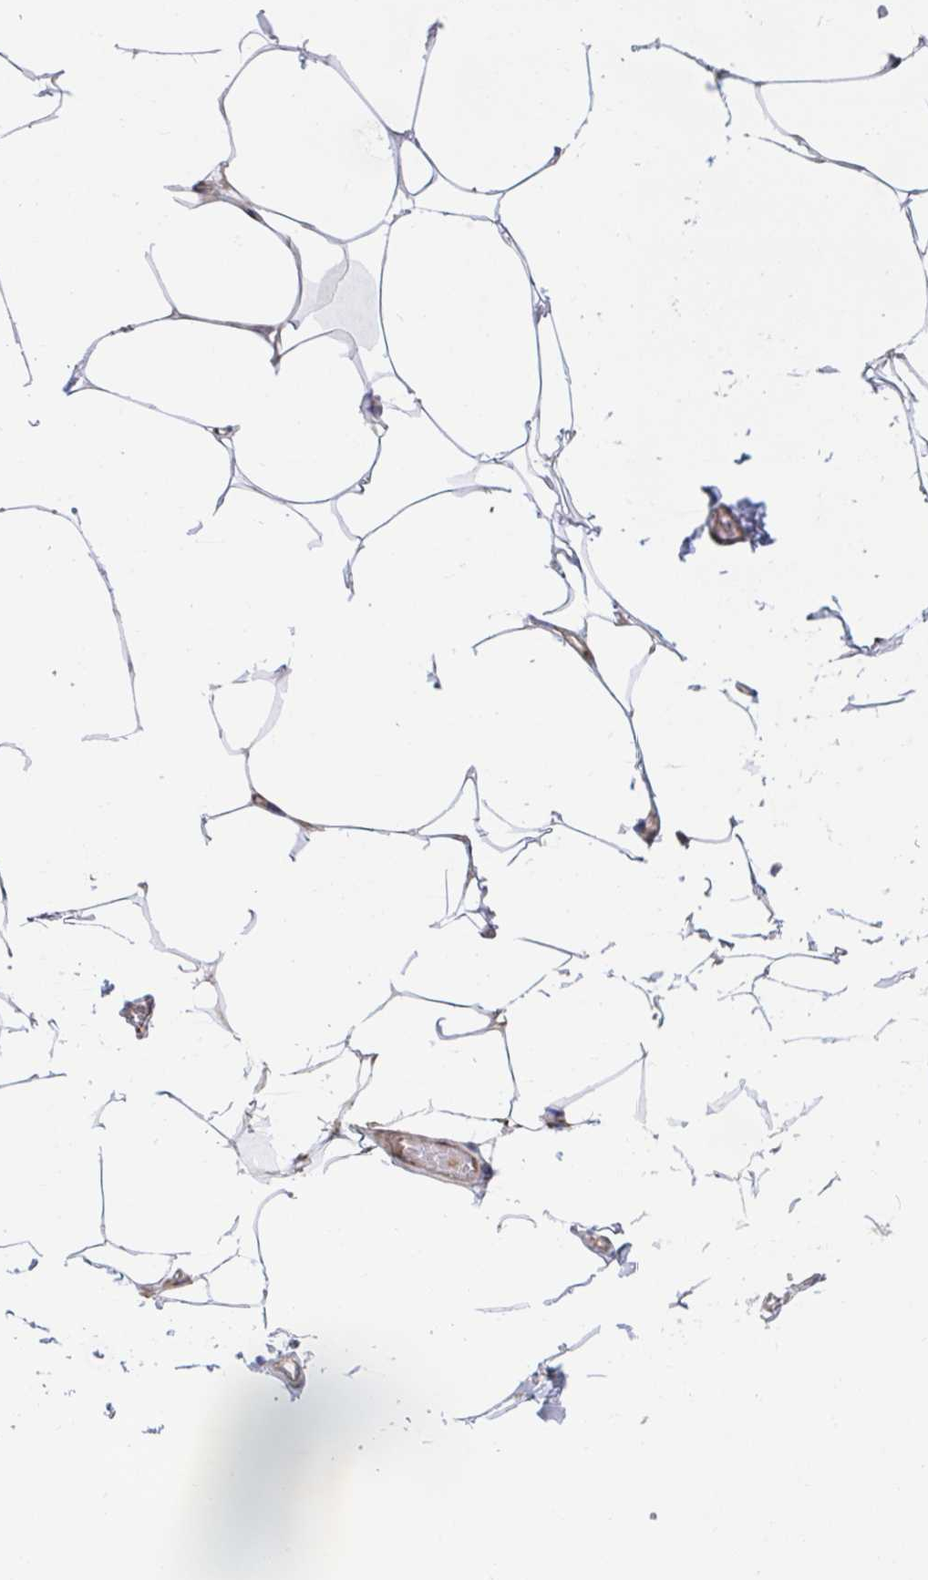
{"staining": {"intensity": "negative", "quantity": "none", "location": "none"}, "tissue": "adipose tissue", "cell_type": "Adipocytes", "image_type": "normal", "snomed": [{"axis": "morphology", "description": "Normal tissue, NOS"}, {"axis": "topography", "description": "Skin"}, {"axis": "topography", "description": "Peripheral nerve tissue"}], "caption": "The immunohistochemistry micrograph has no significant expression in adipocytes of adipose tissue. (Stains: DAB (3,3'-diaminobenzidine) IHC with hematoxylin counter stain, Microscopy: brightfield microscopy at high magnification).", "gene": "FJX1", "patient": {"sex": "female", "age": 45}}